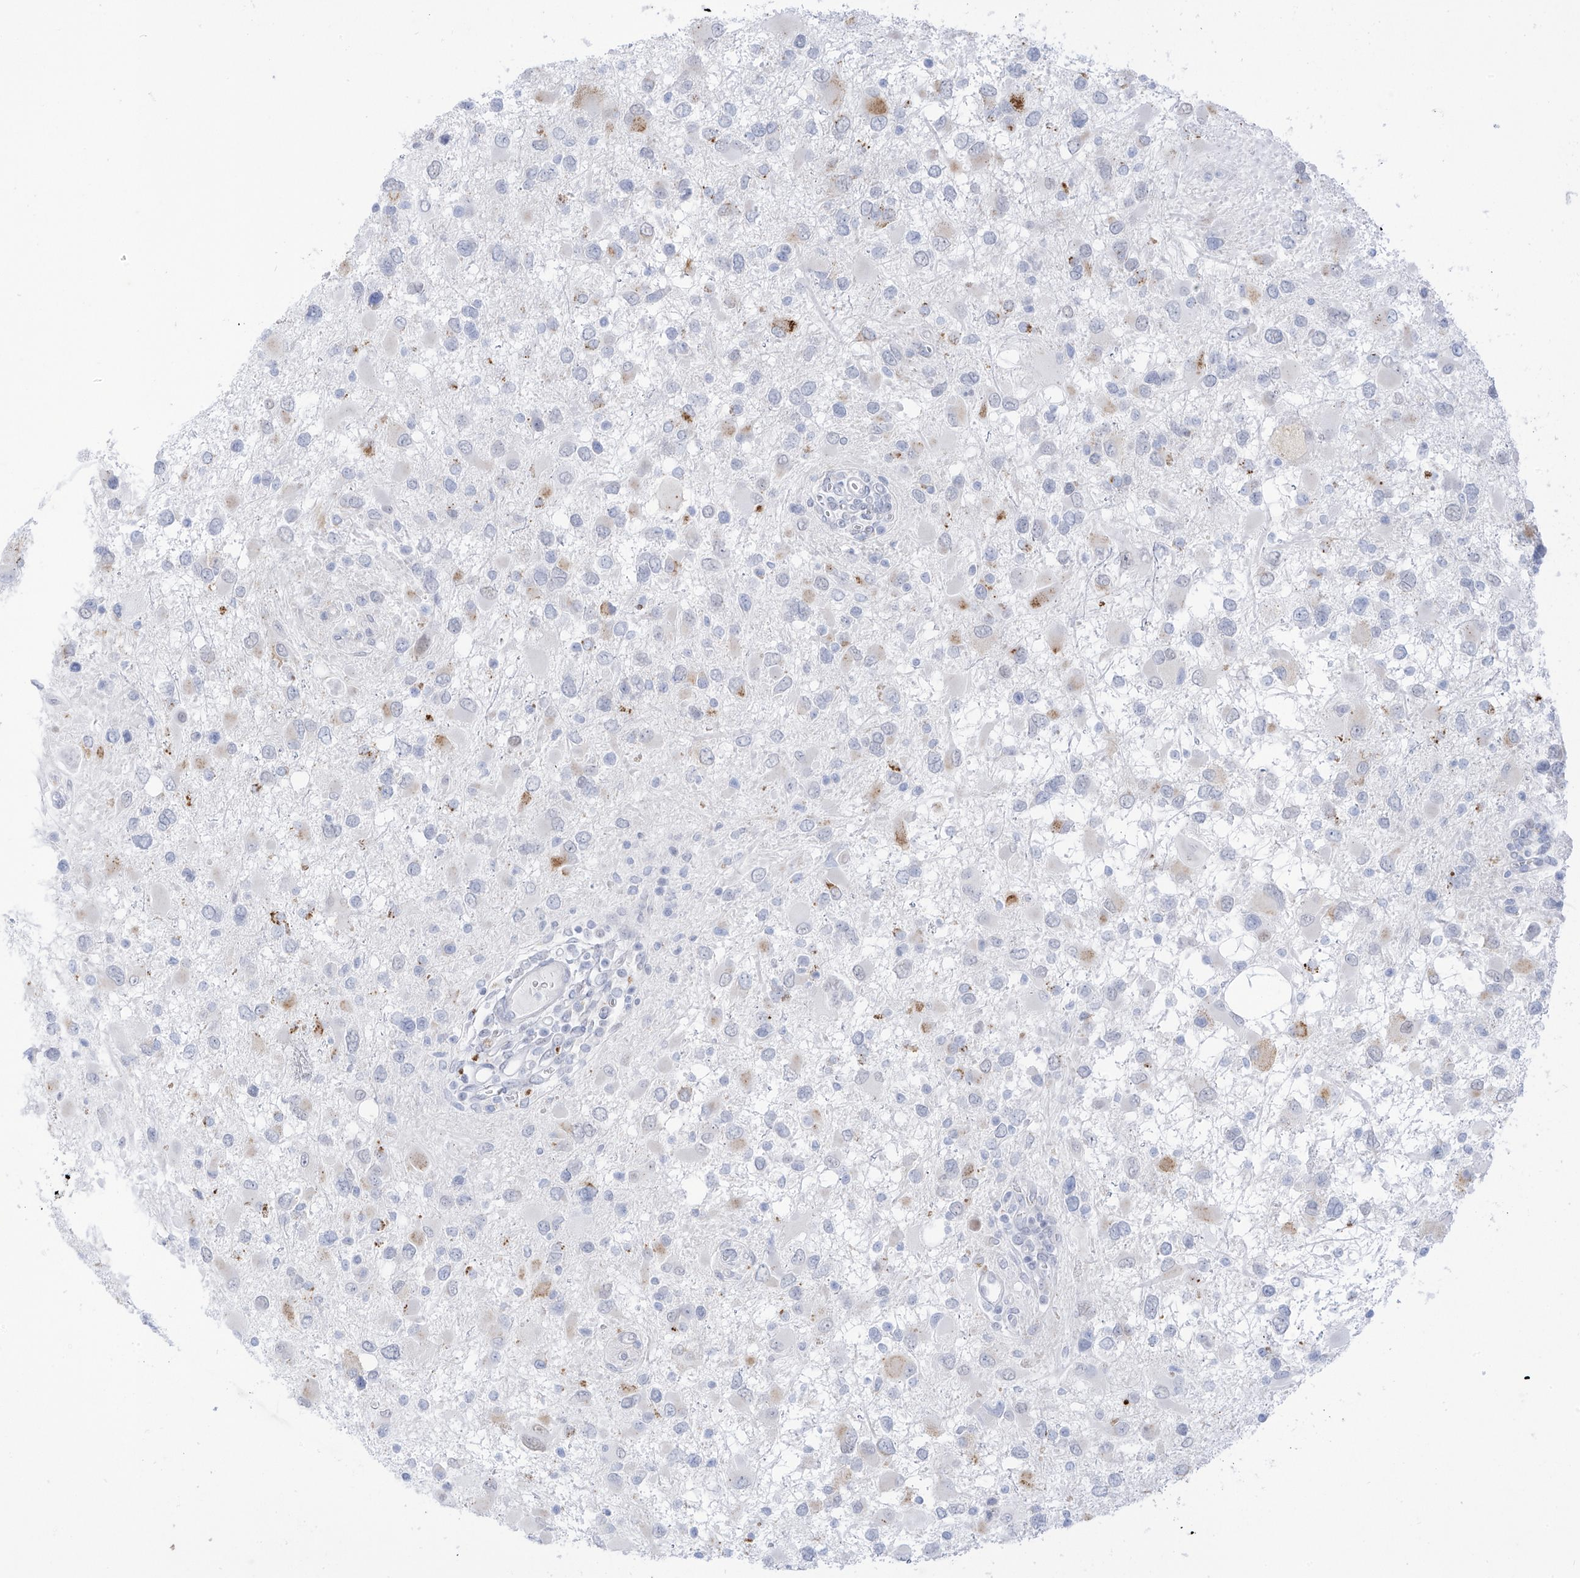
{"staining": {"intensity": "negative", "quantity": "none", "location": "none"}, "tissue": "glioma", "cell_type": "Tumor cells", "image_type": "cancer", "snomed": [{"axis": "morphology", "description": "Glioma, malignant, High grade"}, {"axis": "topography", "description": "Brain"}], "caption": "Tumor cells show no significant protein expression in malignant glioma (high-grade). (DAB (3,3'-diaminobenzidine) immunohistochemistry, high magnification).", "gene": "PSPH", "patient": {"sex": "male", "age": 53}}